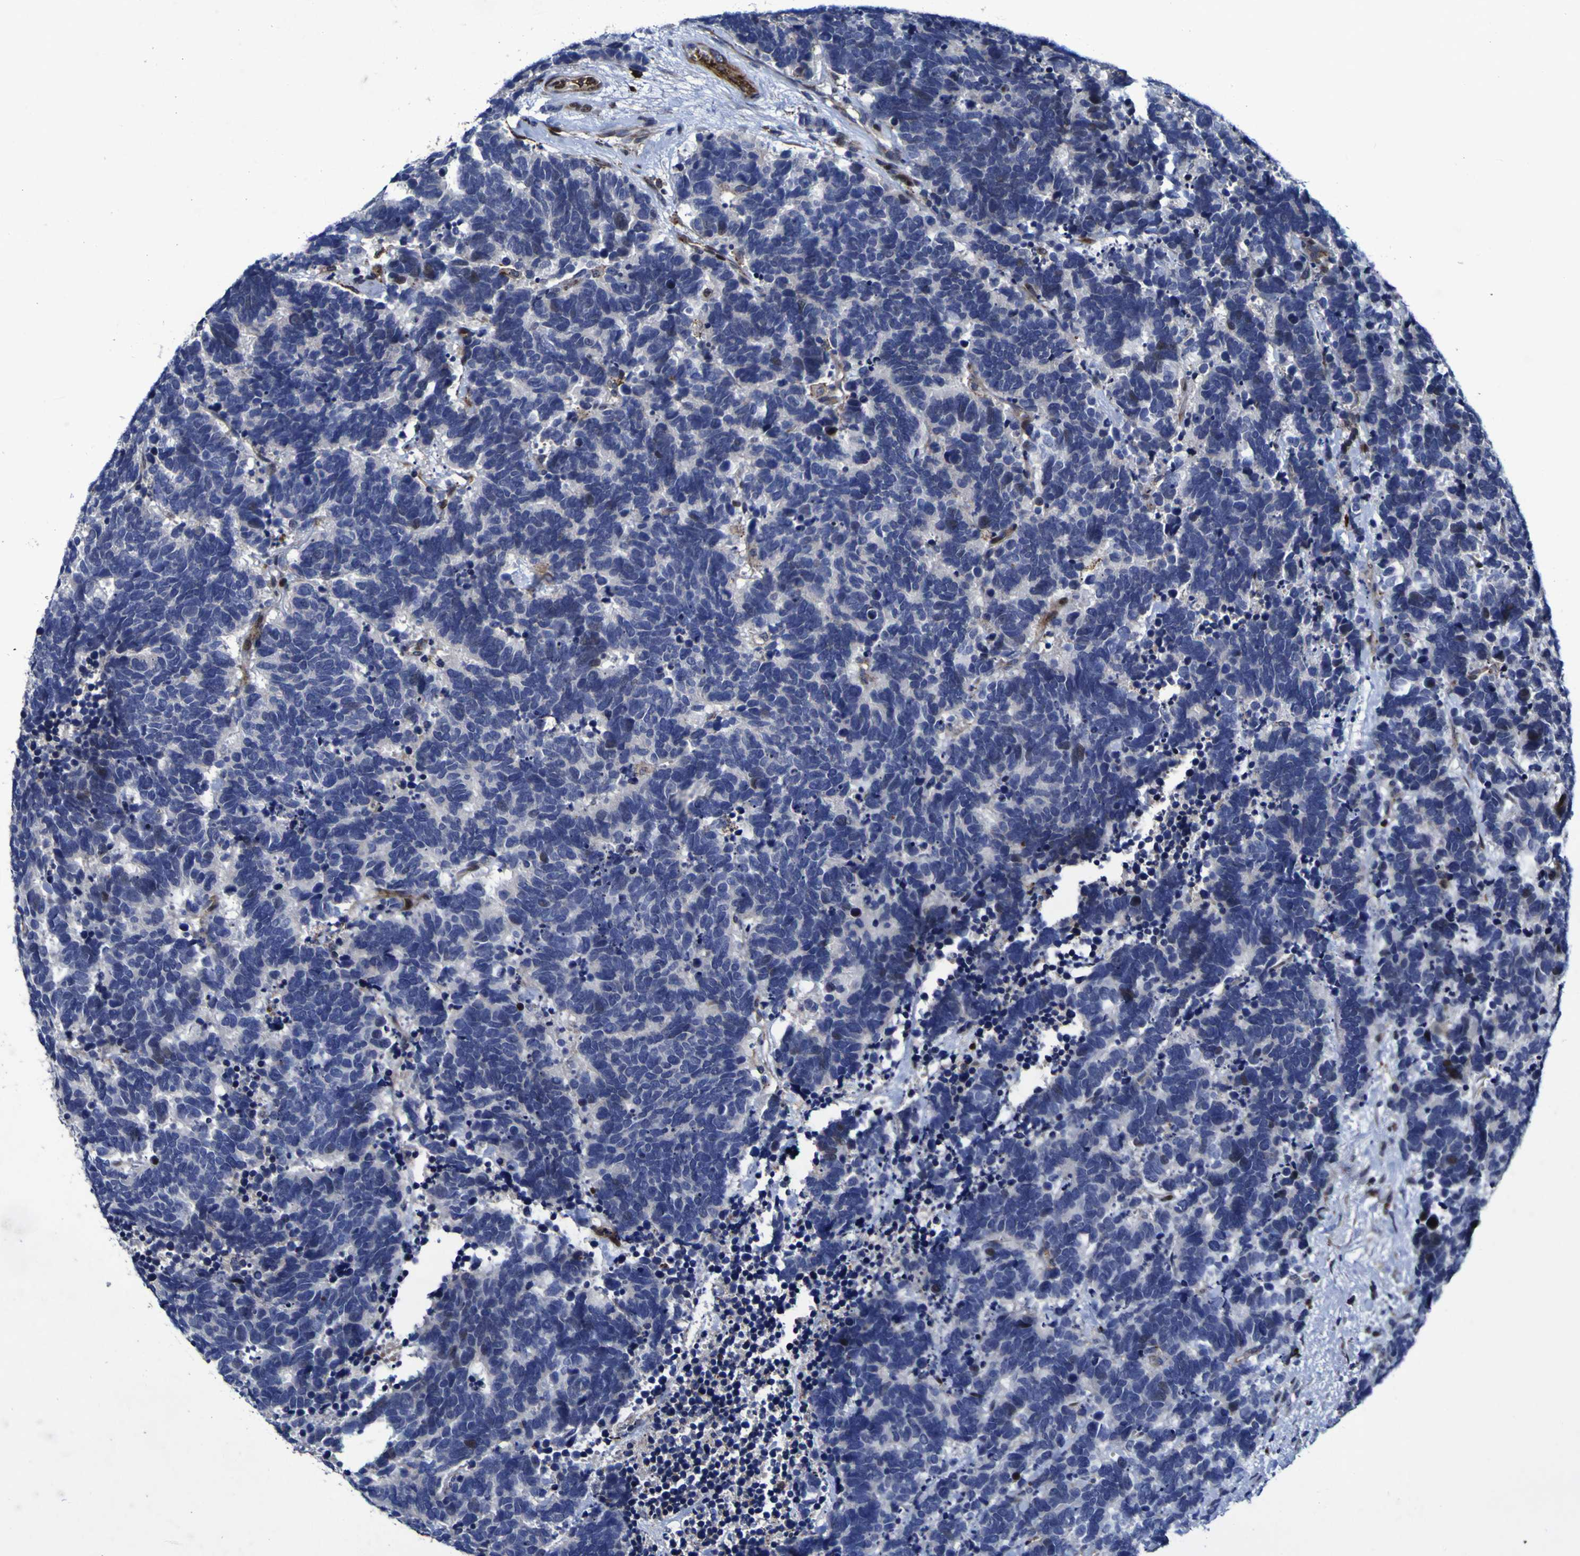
{"staining": {"intensity": "negative", "quantity": "none", "location": "none"}, "tissue": "carcinoid", "cell_type": "Tumor cells", "image_type": "cancer", "snomed": [{"axis": "morphology", "description": "Carcinoma, NOS"}, {"axis": "morphology", "description": "Carcinoid, malignant, NOS"}, {"axis": "topography", "description": "Urinary bladder"}], "caption": "There is no significant expression in tumor cells of carcinoid.", "gene": "MGLL", "patient": {"sex": "male", "age": 57}}